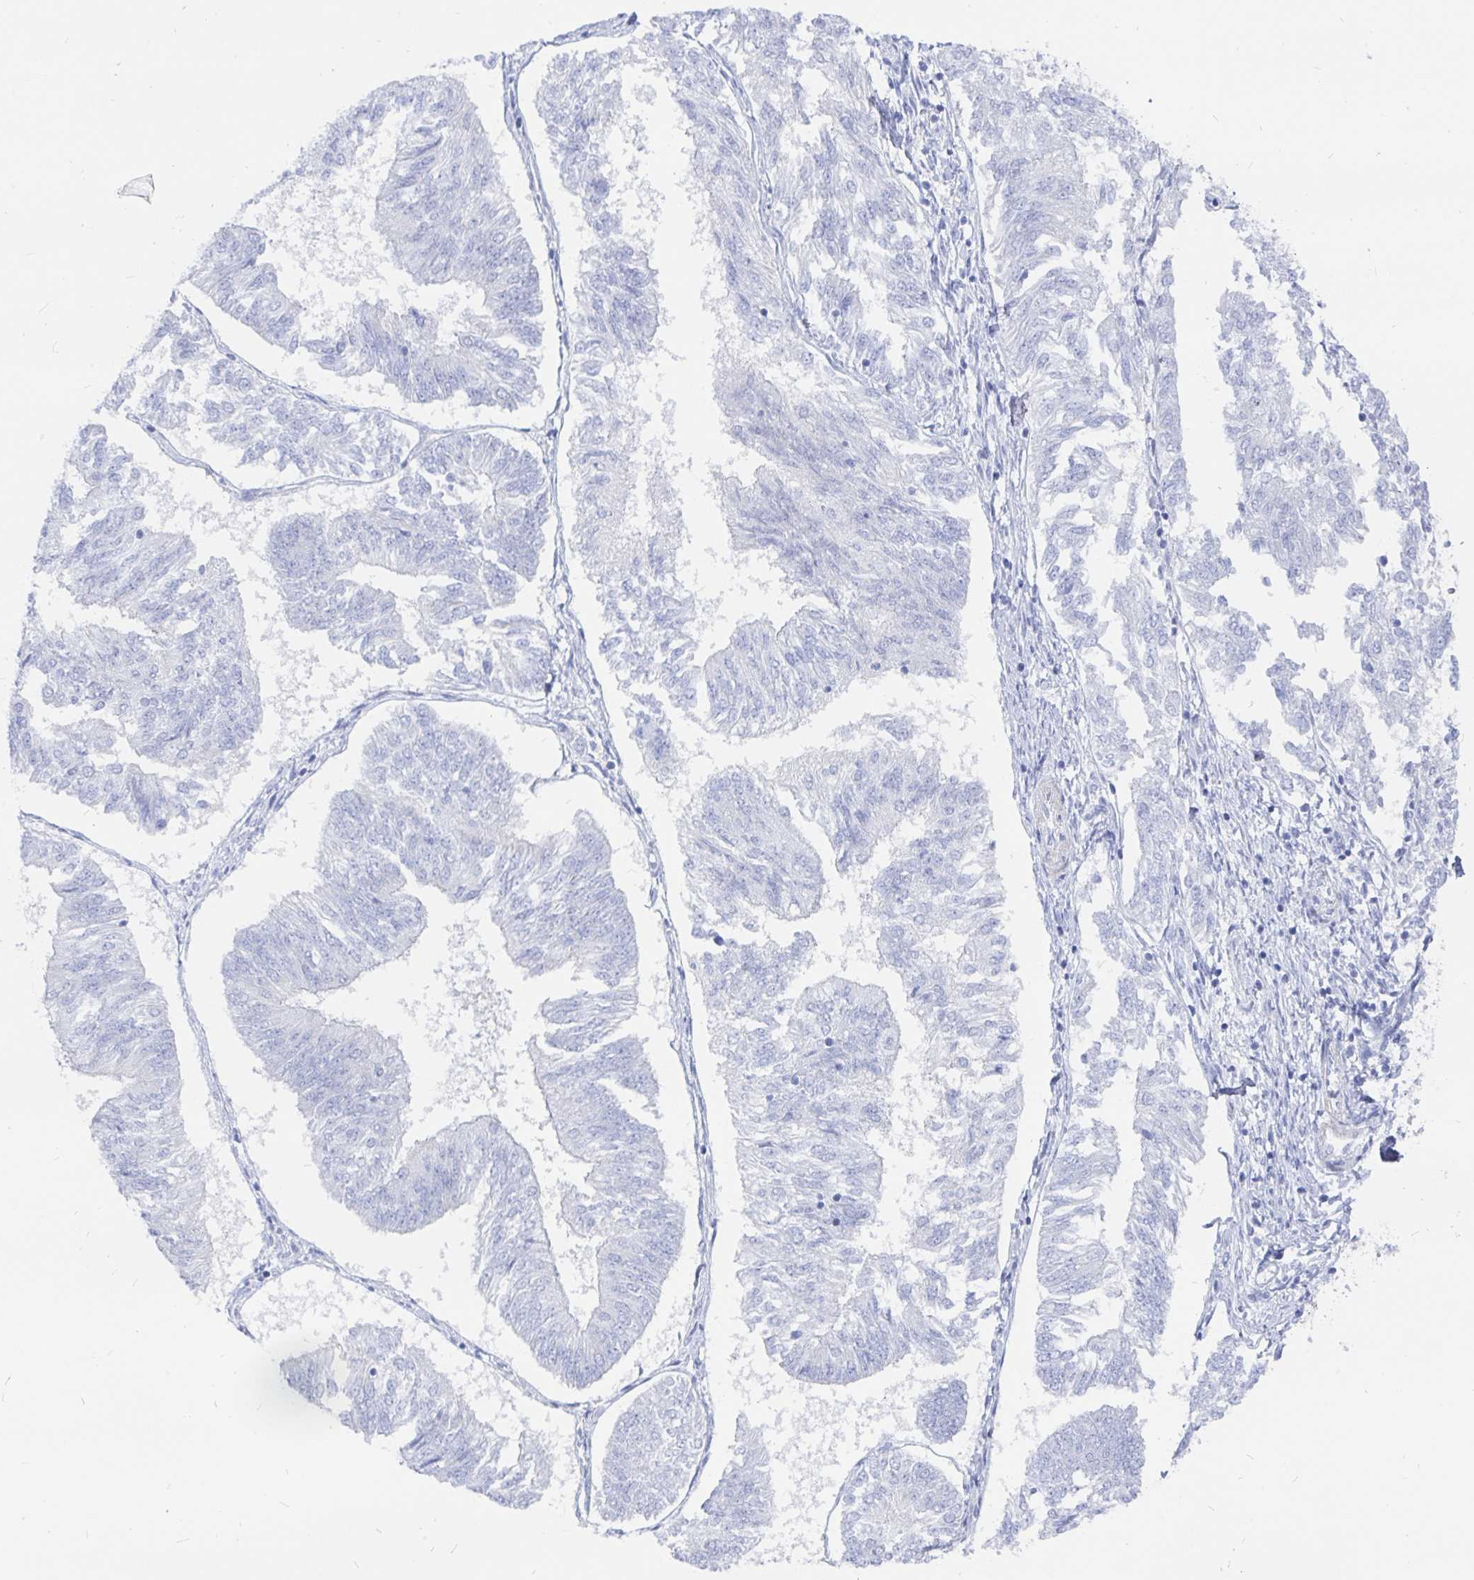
{"staining": {"intensity": "negative", "quantity": "none", "location": "none"}, "tissue": "endometrial cancer", "cell_type": "Tumor cells", "image_type": "cancer", "snomed": [{"axis": "morphology", "description": "Adenocarcinoma, NOS"}, {"axis": "topography", "description": "Endometrium"}], "caption": "Histopathology image shows no protein expression in tumor cells of adenocarcinoma (endometrial) tissue.", "gene": "COX16", "patient": {"sex": "female", "age": 58}}